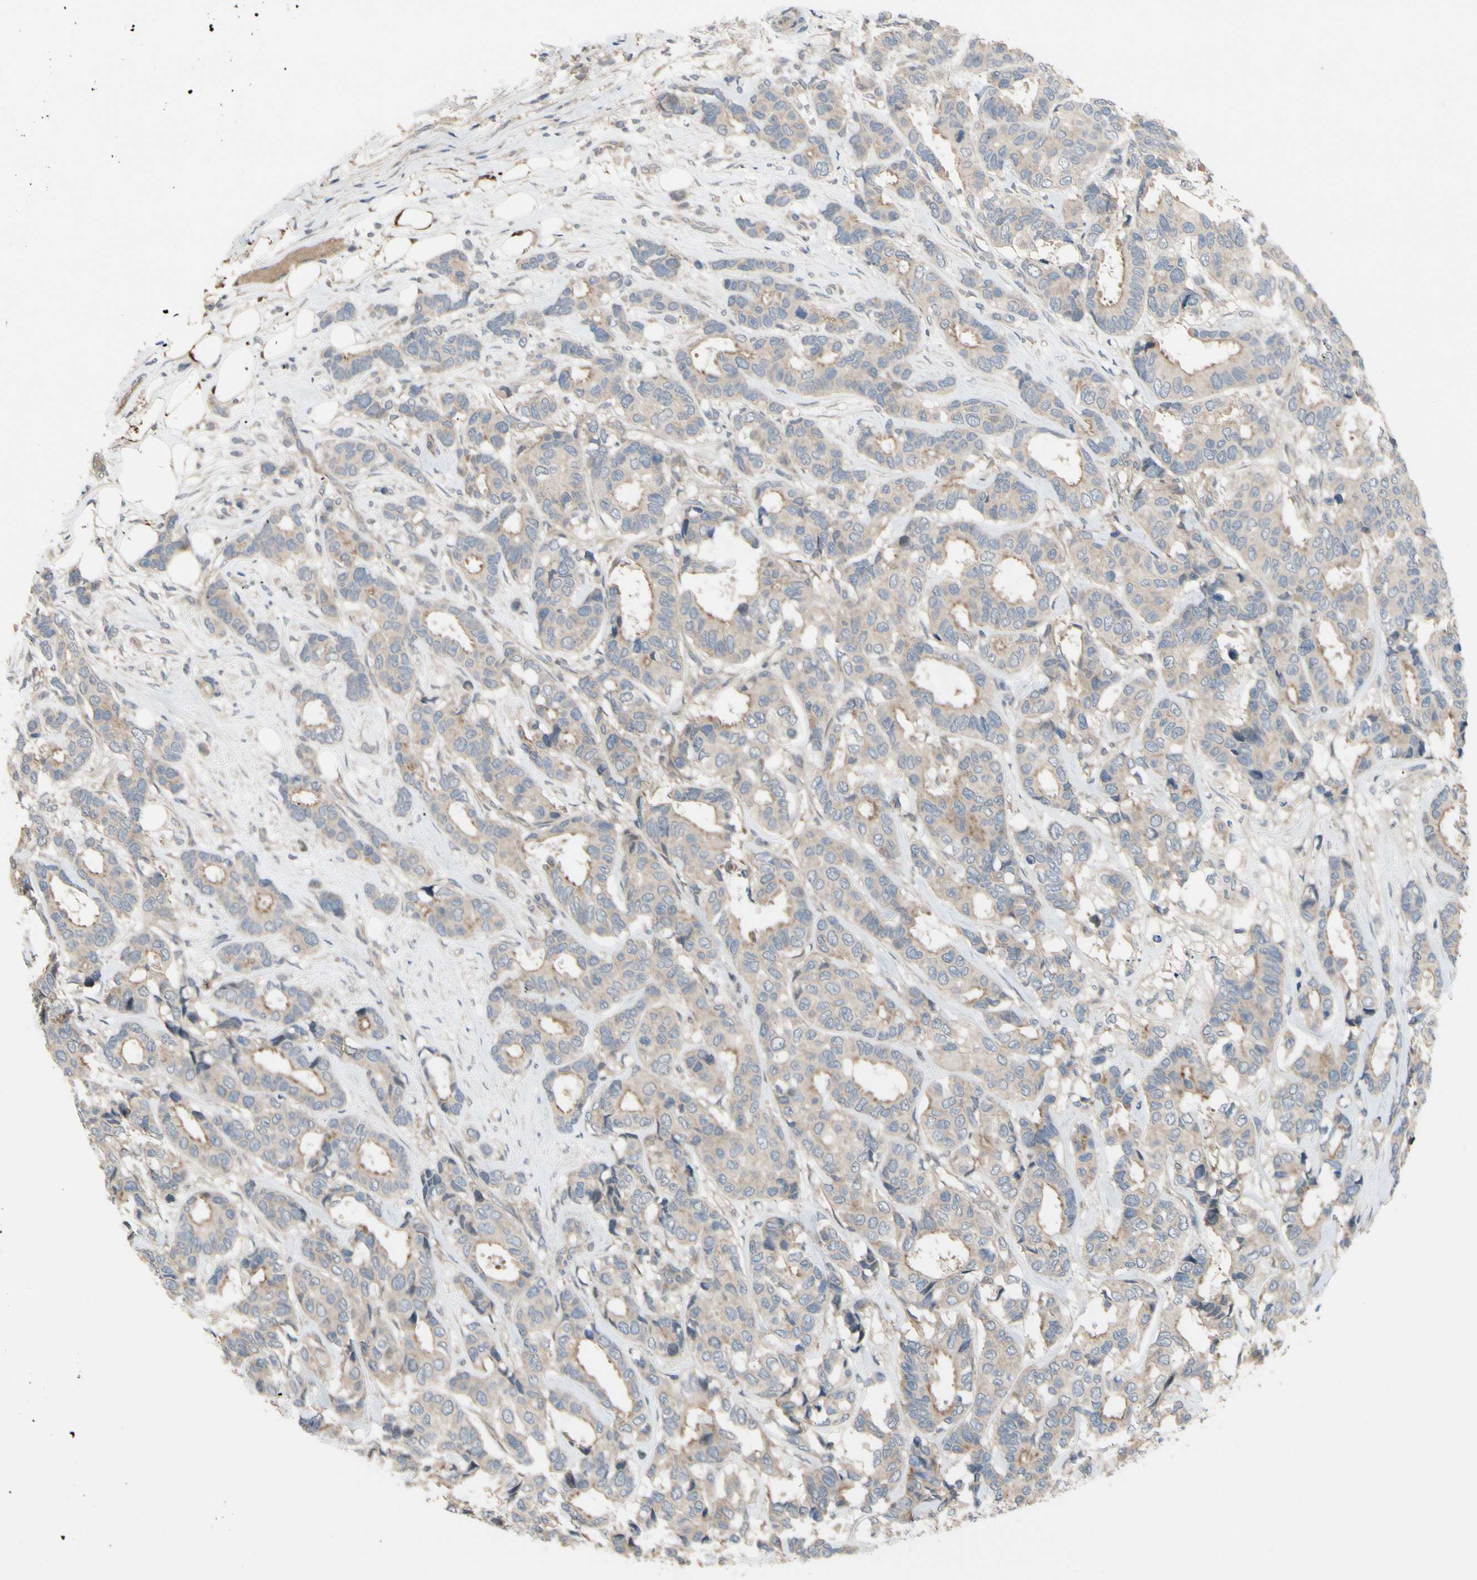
{"staining": {"intensity": "weak", "quantity": ">75%", "location": "cytoplasmic/membranous"}, "tissue": "breast cancer", "cell_type": "Tumor cells", "image_type": "cancer", "snomed": [{"axis": "morphology", "description": "Duct carcinoma"}, {"axis": "topography", "description": "Breast"}], "caption": "Tumor cells reveal low levels of weak cytoplasmic/membranous positivity in approximately >75% of cells in human intraductal carcinoma (breast).", "gene": "ICAM5", "patient": {"sex": "female", "age": 87}}